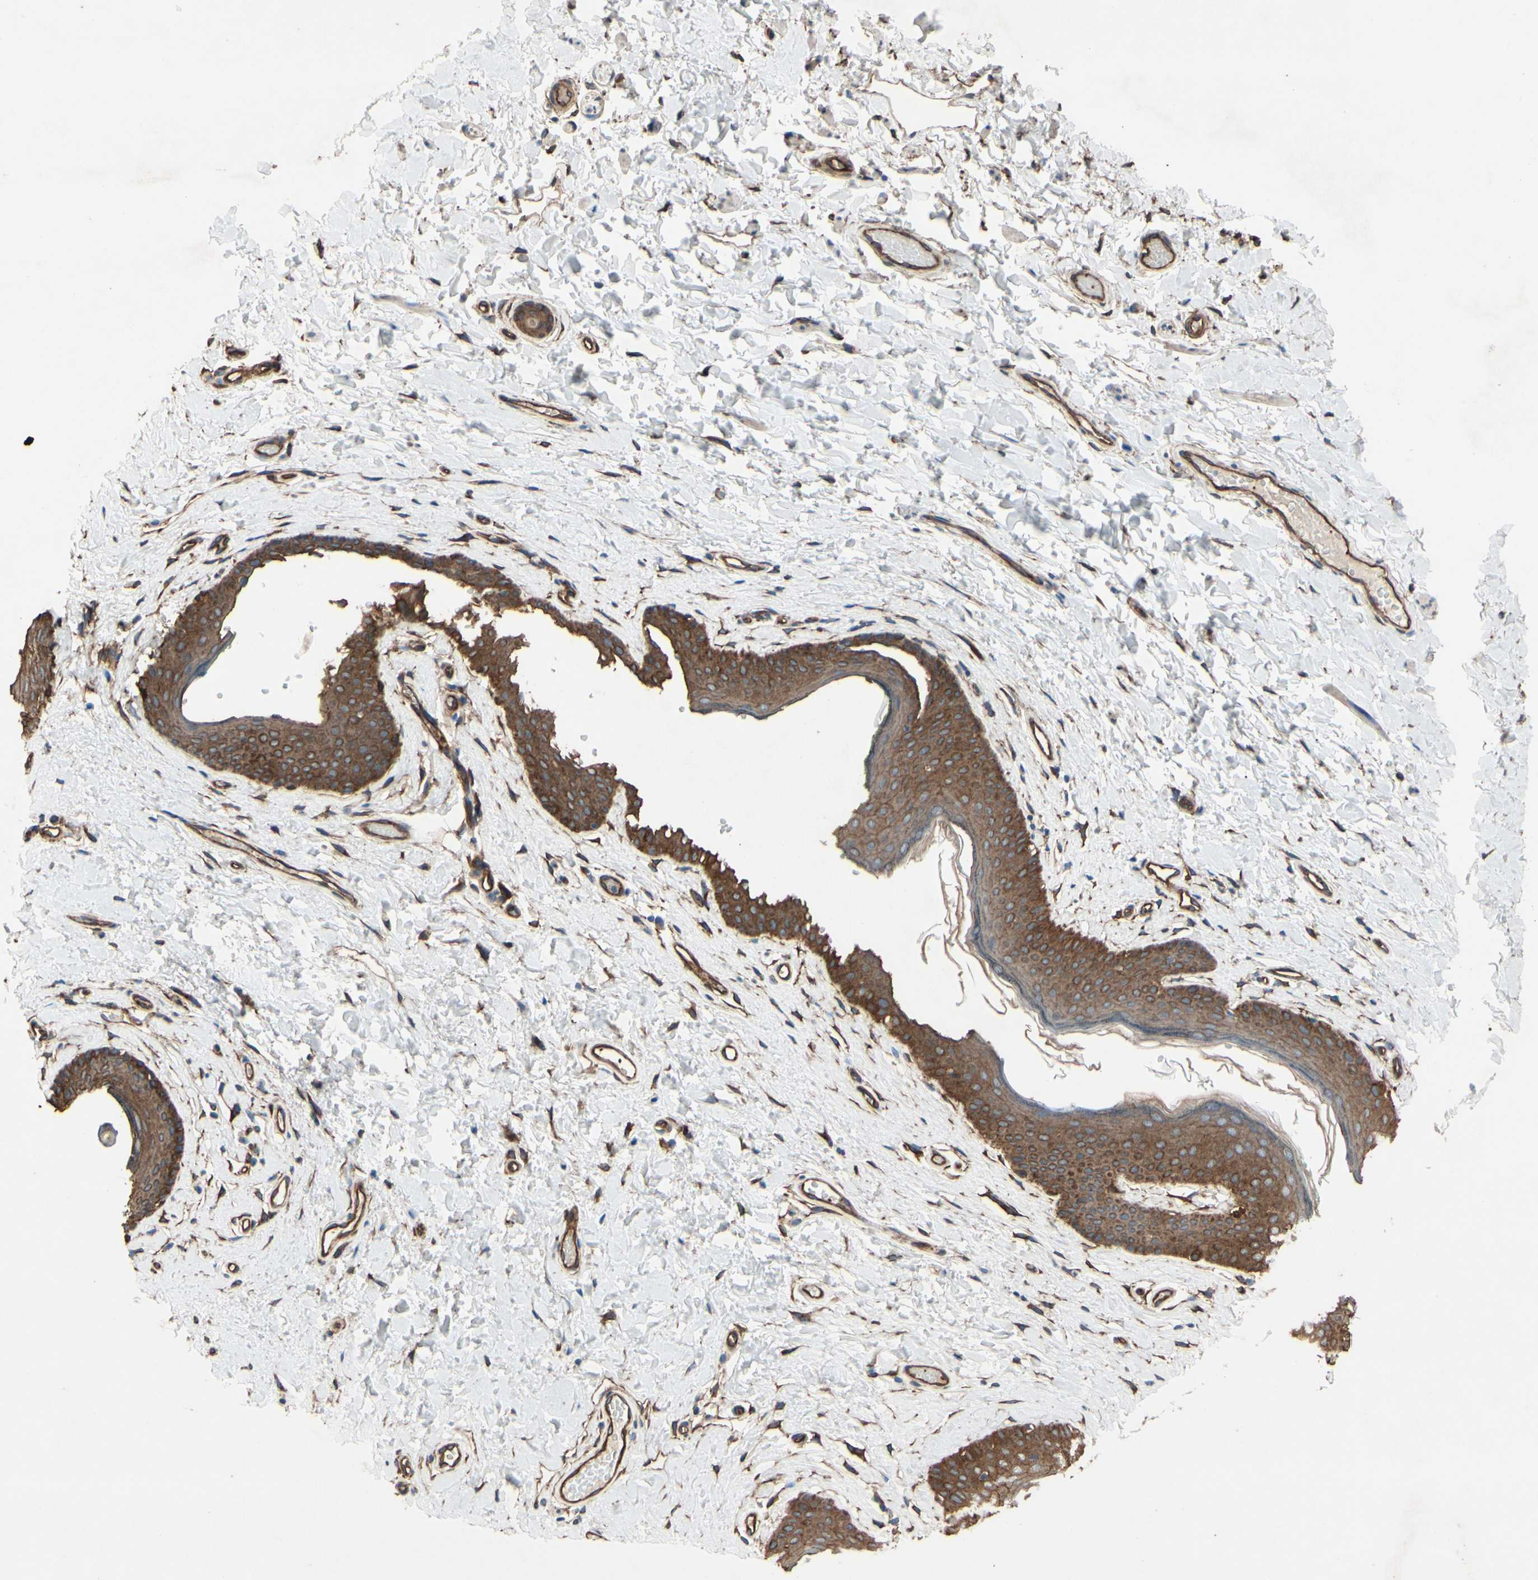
{"staining": {"intensity": "moderate", "quantity": ">75%", "location": "cytoplasmic/membranous"}, "tissue": "skin", "cell_type": "Epidermal cells", "image_type": "normal", "snomed": [{"axis": "morphology", "description": "Normal tissue, NOS"}, {"axis": "morphology", "description": "Inflammation, NOS"}, {"axis": "topography", "description": "Vulva"}], "caption": "Immunohistochemistry (DAB (3,3'-diaminobenzidine)) staining of benign skin displays moderate cytoplasmic/membranous protein expression in about >75% of epidermal cells.", "gene": "CTTNBP2", "patient": {"sex": "female", "age": 84}}